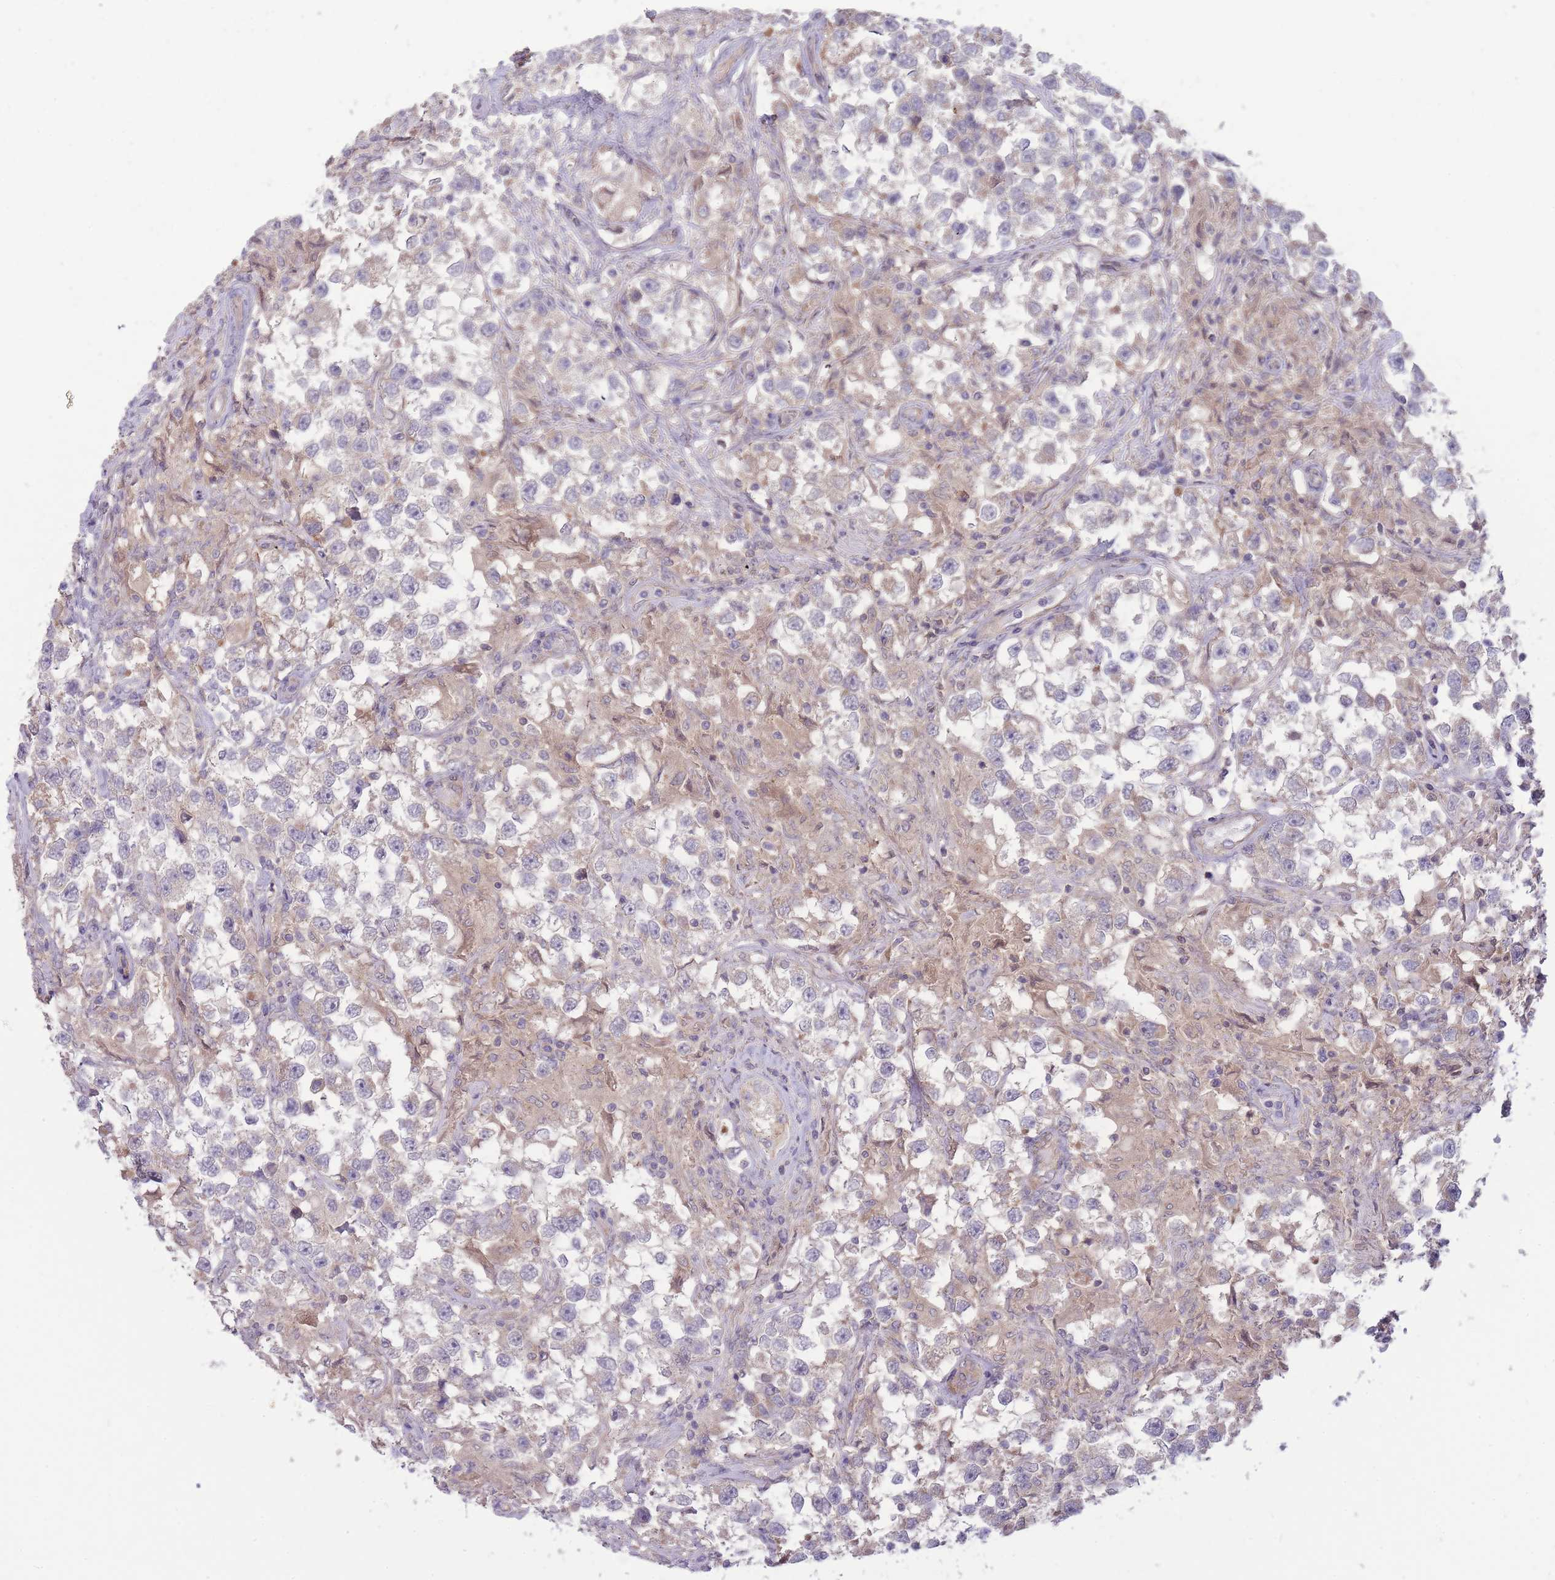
{"staining": {"intensity": "negative", "quantity": "none", "location": "none"}, "tissue": "testis cancer", "cell_type": "Tumor cells", "image_type": "cancer", "snomed": [{"axis": "morphology", "description": "Seminoma, NOS"}, {"axis": "topography", "description": "Testis"}], "caption": "There is no significant expression in tumor cells of seminoma (testis).", "gene": "NDUFAF5", "patient": {"sex": "male", "age": 46}}